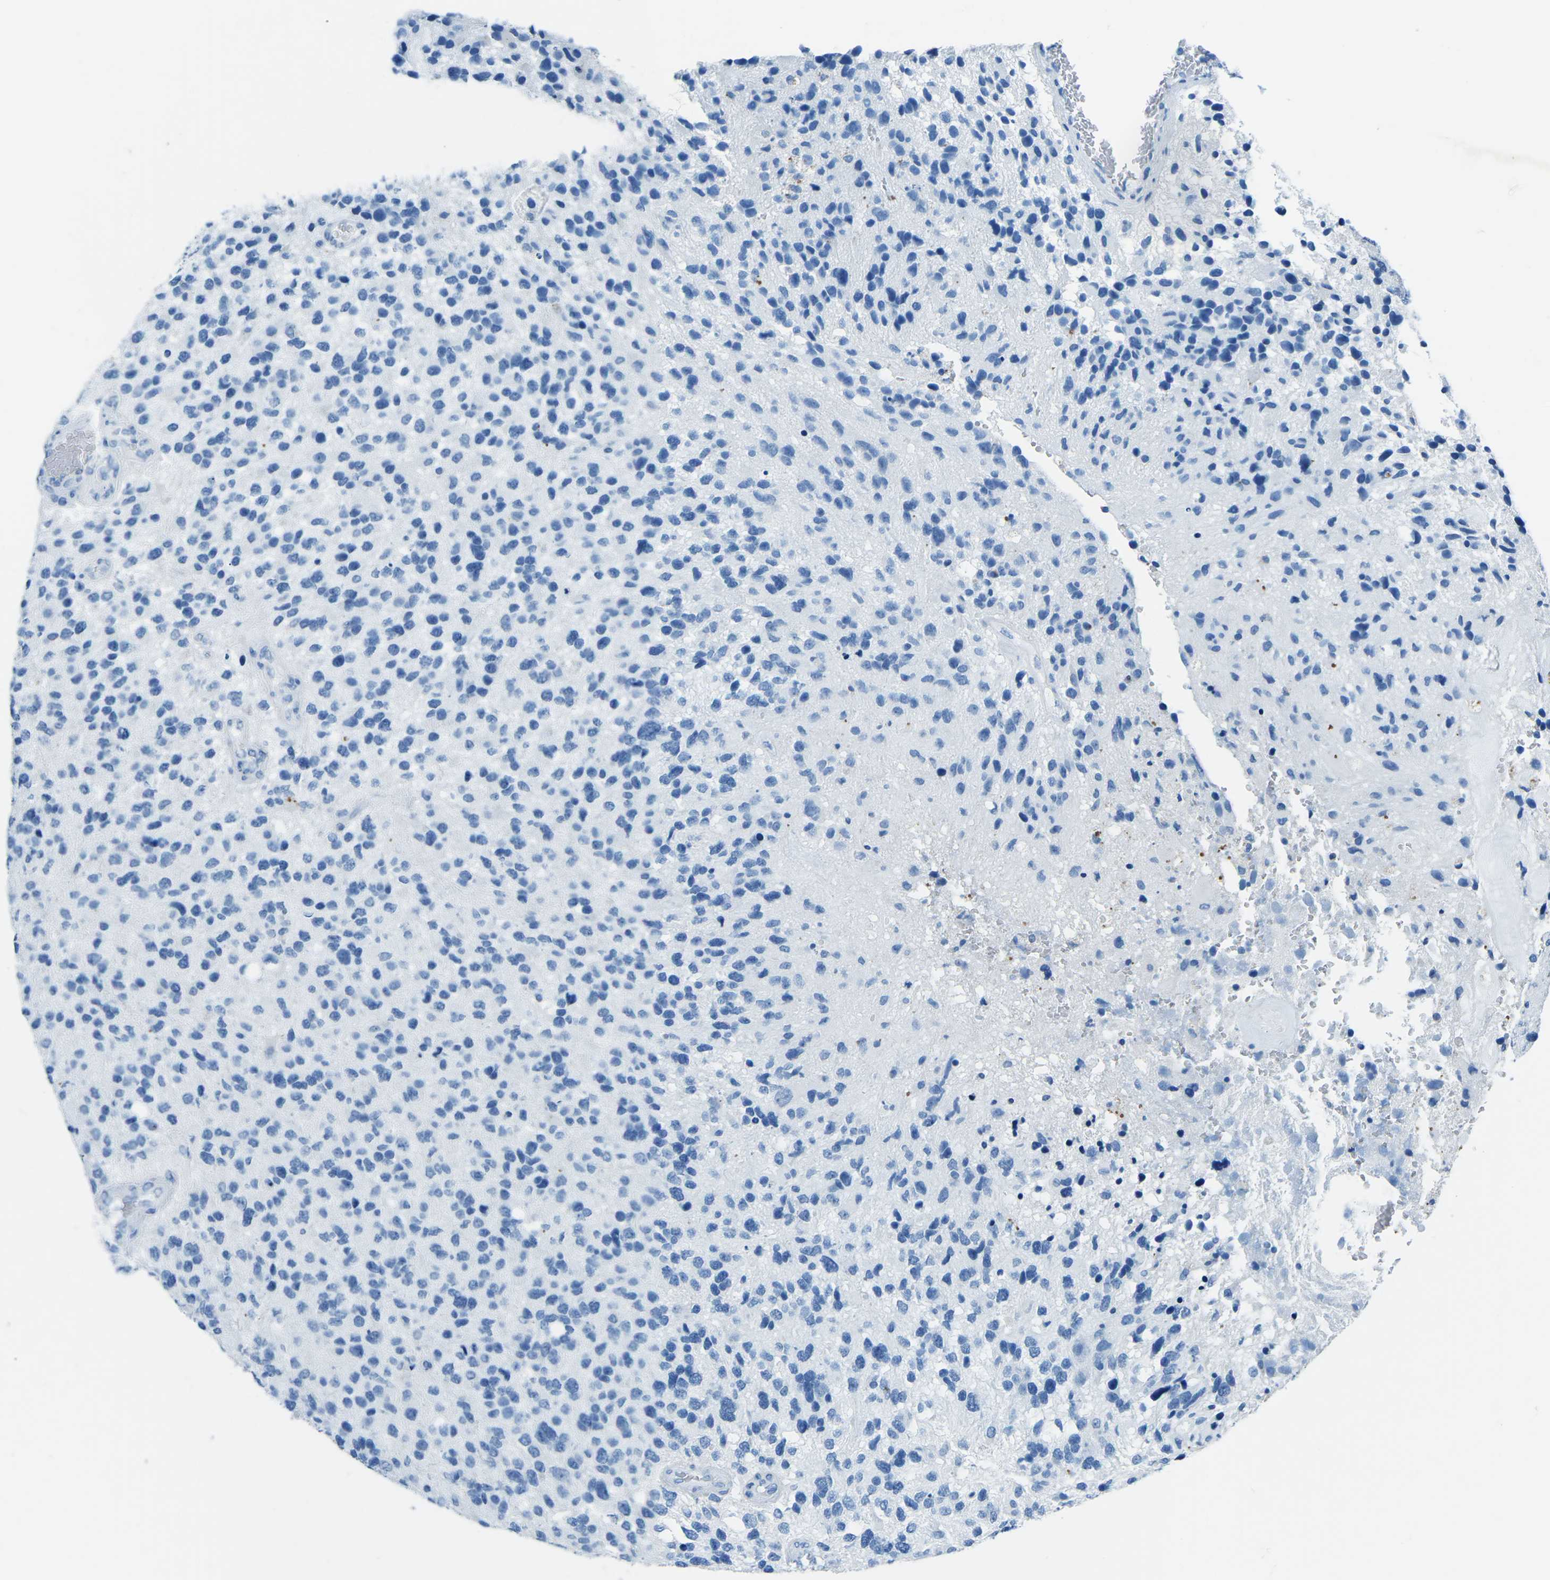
{"staining": {"intensity": "negative", "quantity": "none", "location": "none"}, "tissue": "glioma", "cell_type": "Tumor cells", "image_type": "cancer", "snomed": [{"axis": "morphology", "description": "Glioma, malignant, High grade"}, {"axis": "topography", "description": "Brain"}], "caption": "A micrograph of human malignant high-grade glioma is negative for staining in tumor cells. (Brightfield microscopy of DAB IHC at high magnification).", "gene": "MYH8", "patient": {"sex": "female", "age": 58}}